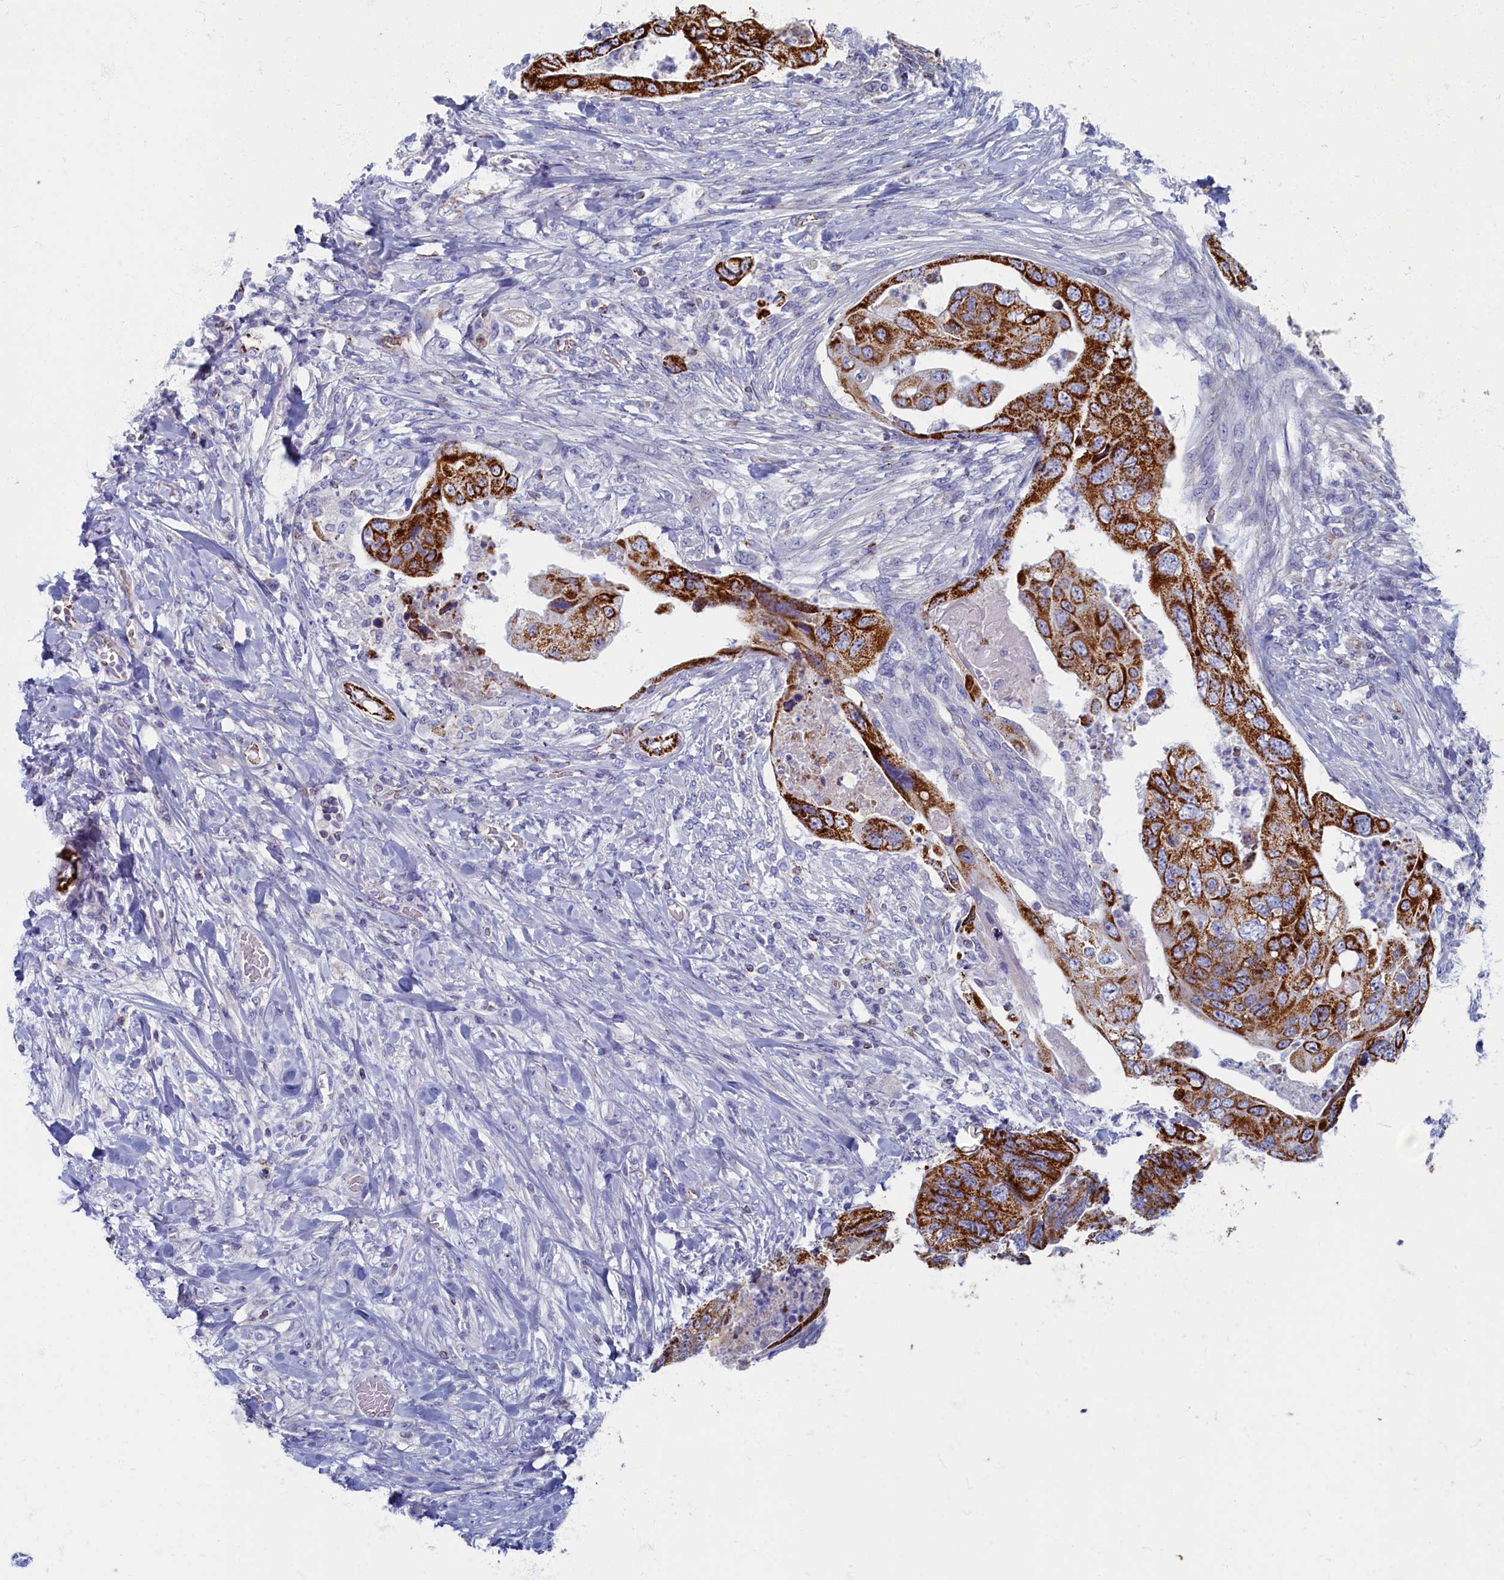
{"staining": {"intensity": "strong", "quantity": ">75%", "location": "cytoplasmic/membranous"}, "tissue": "colorectal cancer", "cell_type": "Tumor cells", "image_type": "cancer", "snomed": [{"axis": "morphology", "description": "Adenocarcinoma, NOS"}, {"axis": "topography", "description": "Rectum"}], "caption": "Immunohistochemistry (IHC) (DAB) staining of adenocarcinoma (colorectal) exhibits strong cytoplasmic/membranous protein expression in about >75% of tumor cells.", "gene": "OCIAD2", "patient": {"sex": "male", "age": 63}}